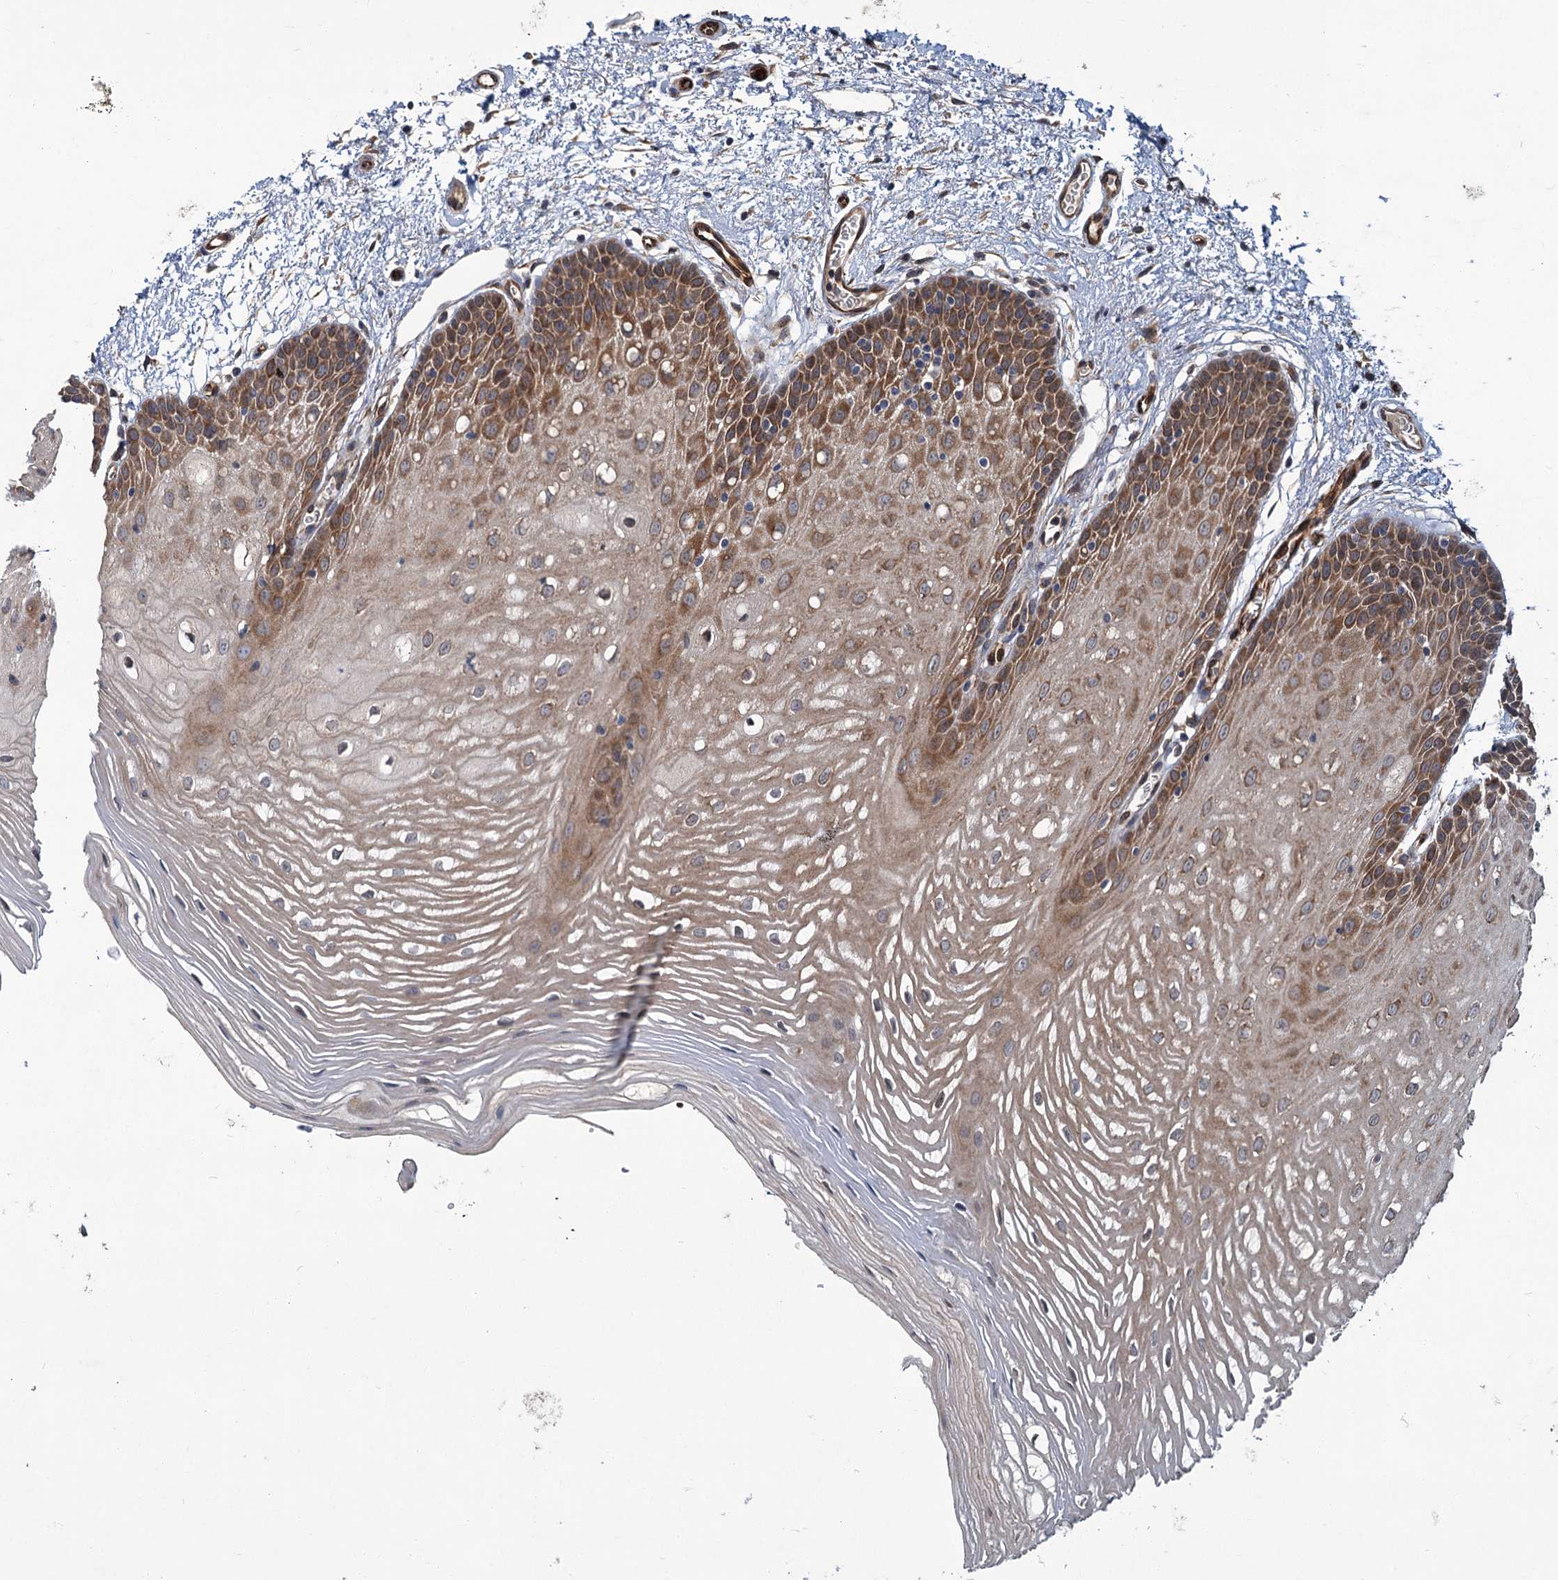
{"staining": {"intensity": "moderate", "quantity": ">75%", "location": "cytoplasmic/membranous"}, "tissue": "oral mucosa", "cell_type": "Squamous epithelial cells", "image_type": "normal", "snomed": [{"axis": "morphology", "description": "Normal tissue, NOS"}, {"axis": "topography", "description": "Oral tissue"}, {"axis": "topography", "description": "Tounge, NOS"}], "caption": "DAB immunohistochemical staining of normal human oral mucosa demonstrates moderate cytoplasmic/membranous protein positivity in about >75% of squamous epithelial cells. The staining was performed using DAB to visualize the protein expression in brown, while the nuclei were stained in blue with hematoxylin (Magnification: 20x).", "gene": "PKN2", "patient": {"sex": "female", "age": 73}}